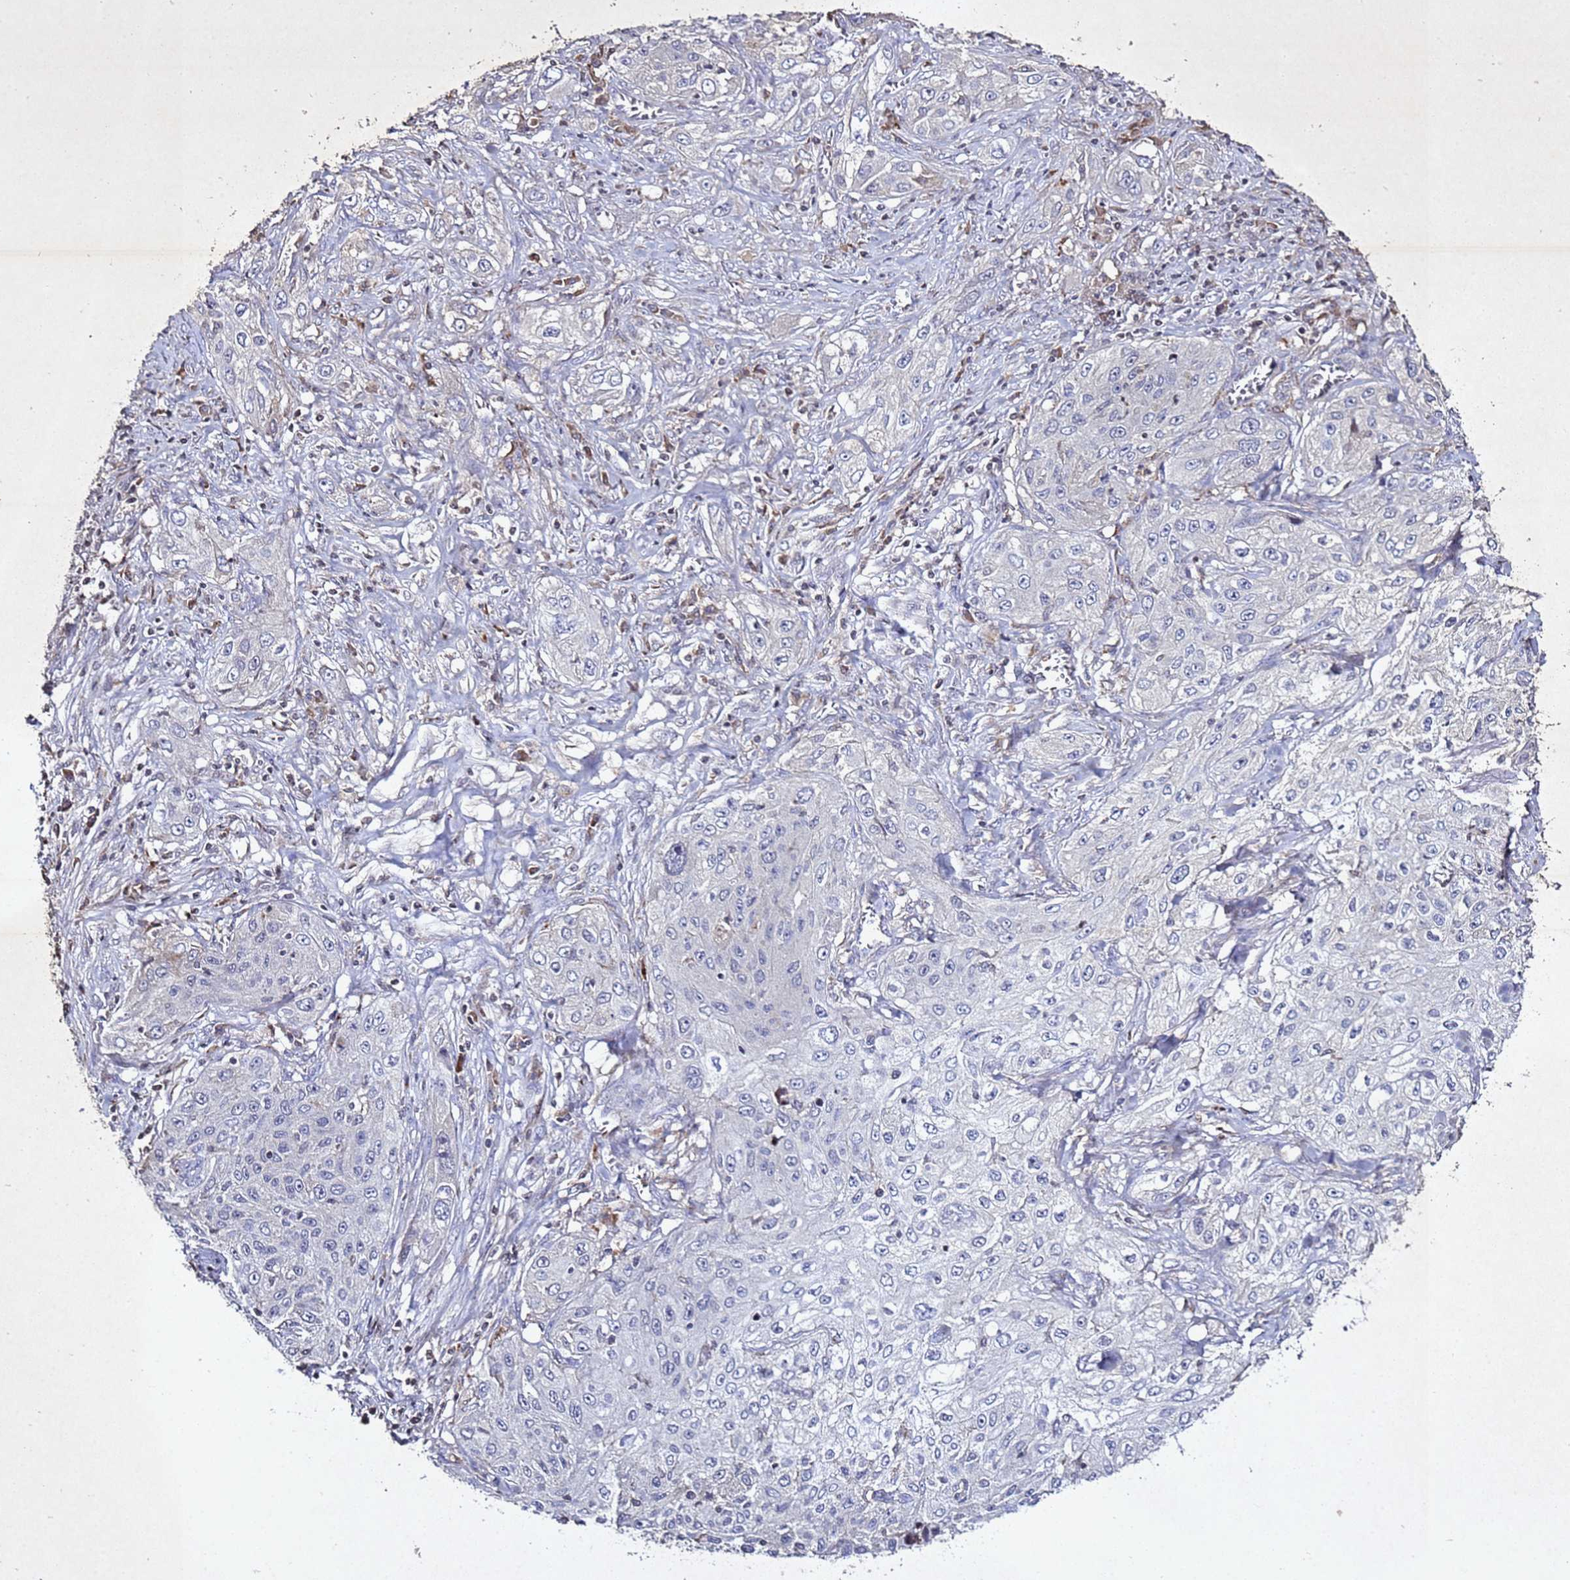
{"staining": {"intensity": "negative", "quantity": "none", "location": "none"}, "tissue": "lung cancer", "cell_type": "Tumor cells", "image_type": "cancer", "snomed": [{"axis": "morphology", "description": "Squamous cell carcinoma, NOS"}, {"axis": "topography", "description": "Lung"}], "caption": "Tumor cells are negative for brown protein staining in squamous cell carcinoma (lung).", "gene": "SV2B", "patient": {"sex": "female", "age": 69}}